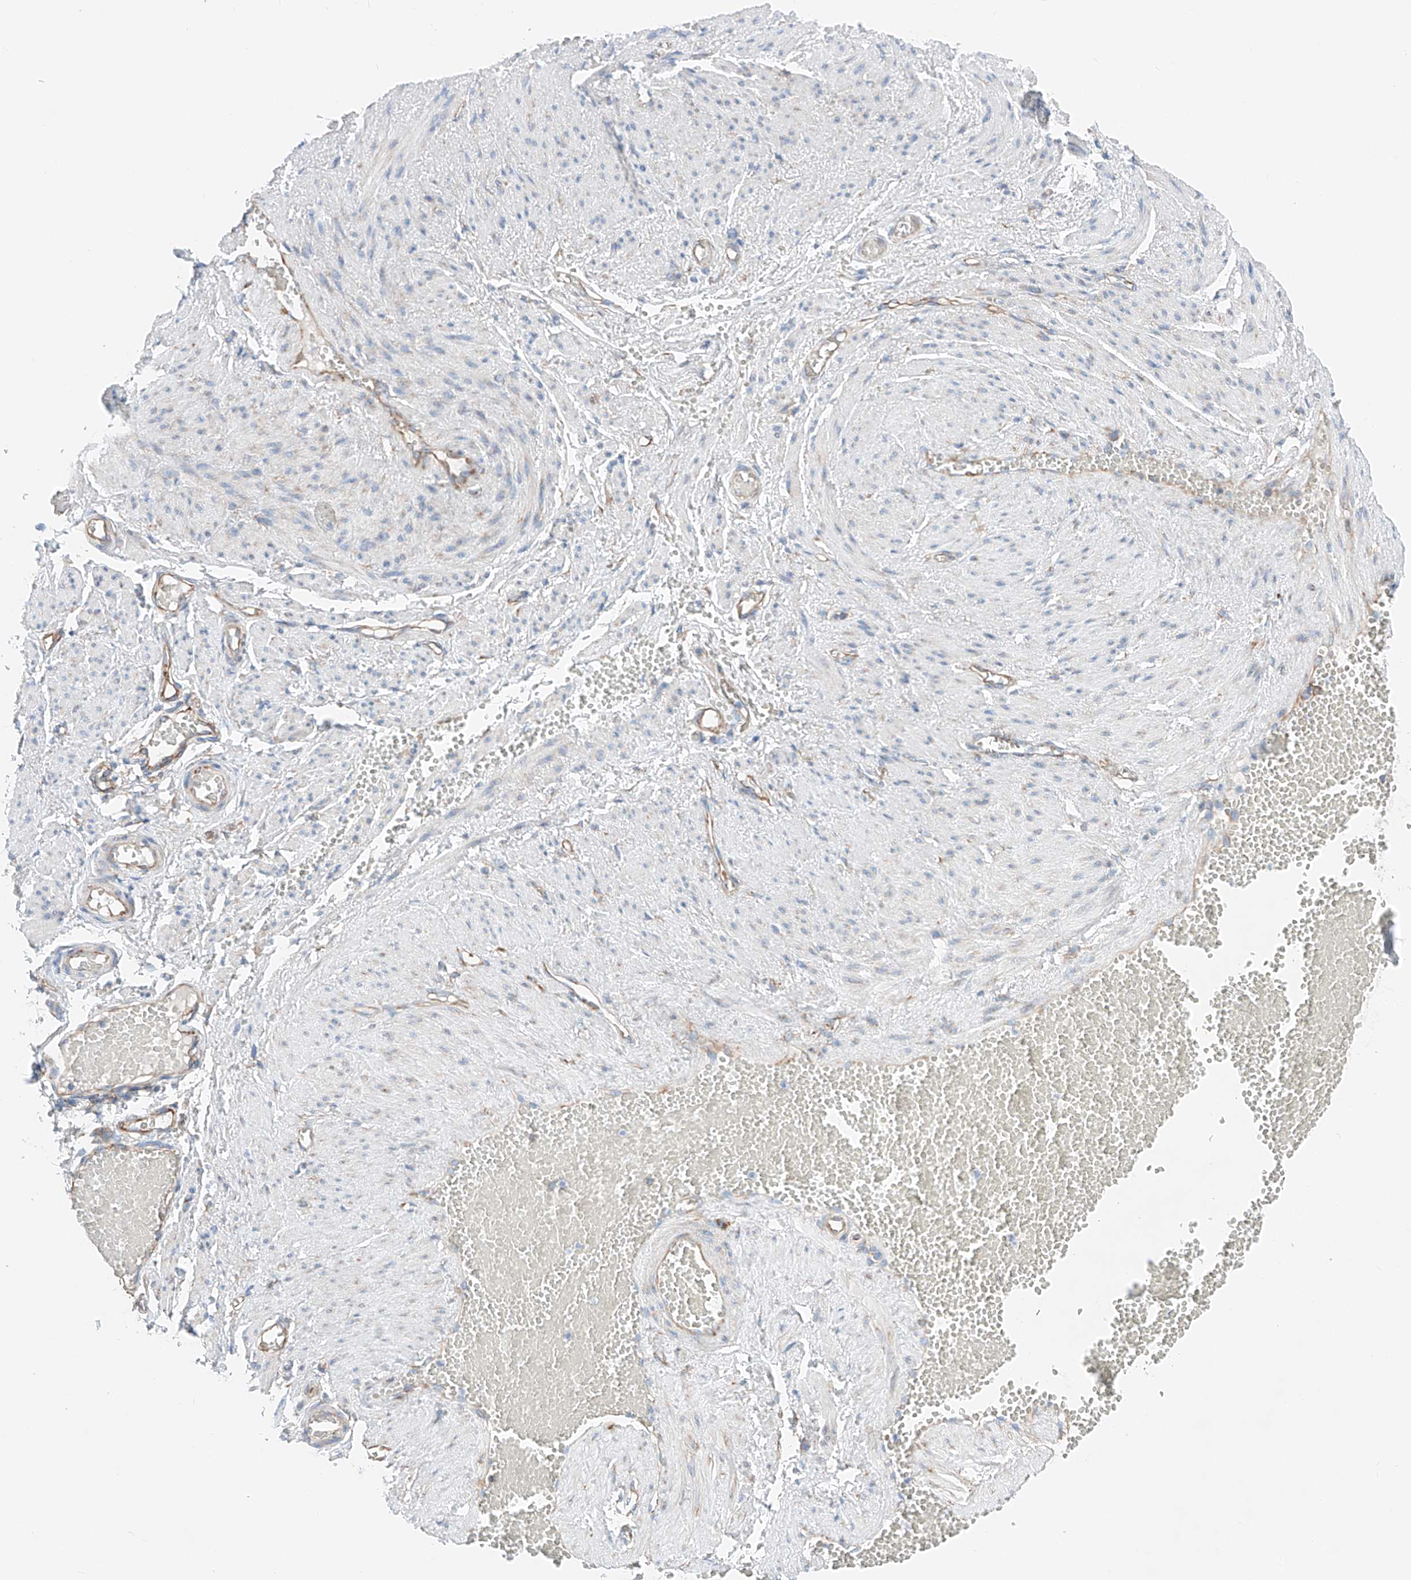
{"staining": {"intensity": "negative", "quantity": "none", "location": "none"}, "tissue": "adipose tissue", "cell_type": "Adipocytes", "image_type": "normal", "snomed": [{"axis": "morphology", "description": "Normal tissue, NOS"}, {"axis": "topography", "description": "Smooth muscle"}, {"axis": "topography", "description": "Peripheral nerve tissue"}], "caption": "A micrograph of adipose tissue stained for a protein demonstrates no brown staining in adipocytes. The staining was performed using DAB to visualize the protein expression in brown, while the nuclei were stained in blue with hematoxylin (Magnification: 20x).", "gene": "CRELD1", "patient": {"sex": "female", "age": 39}}